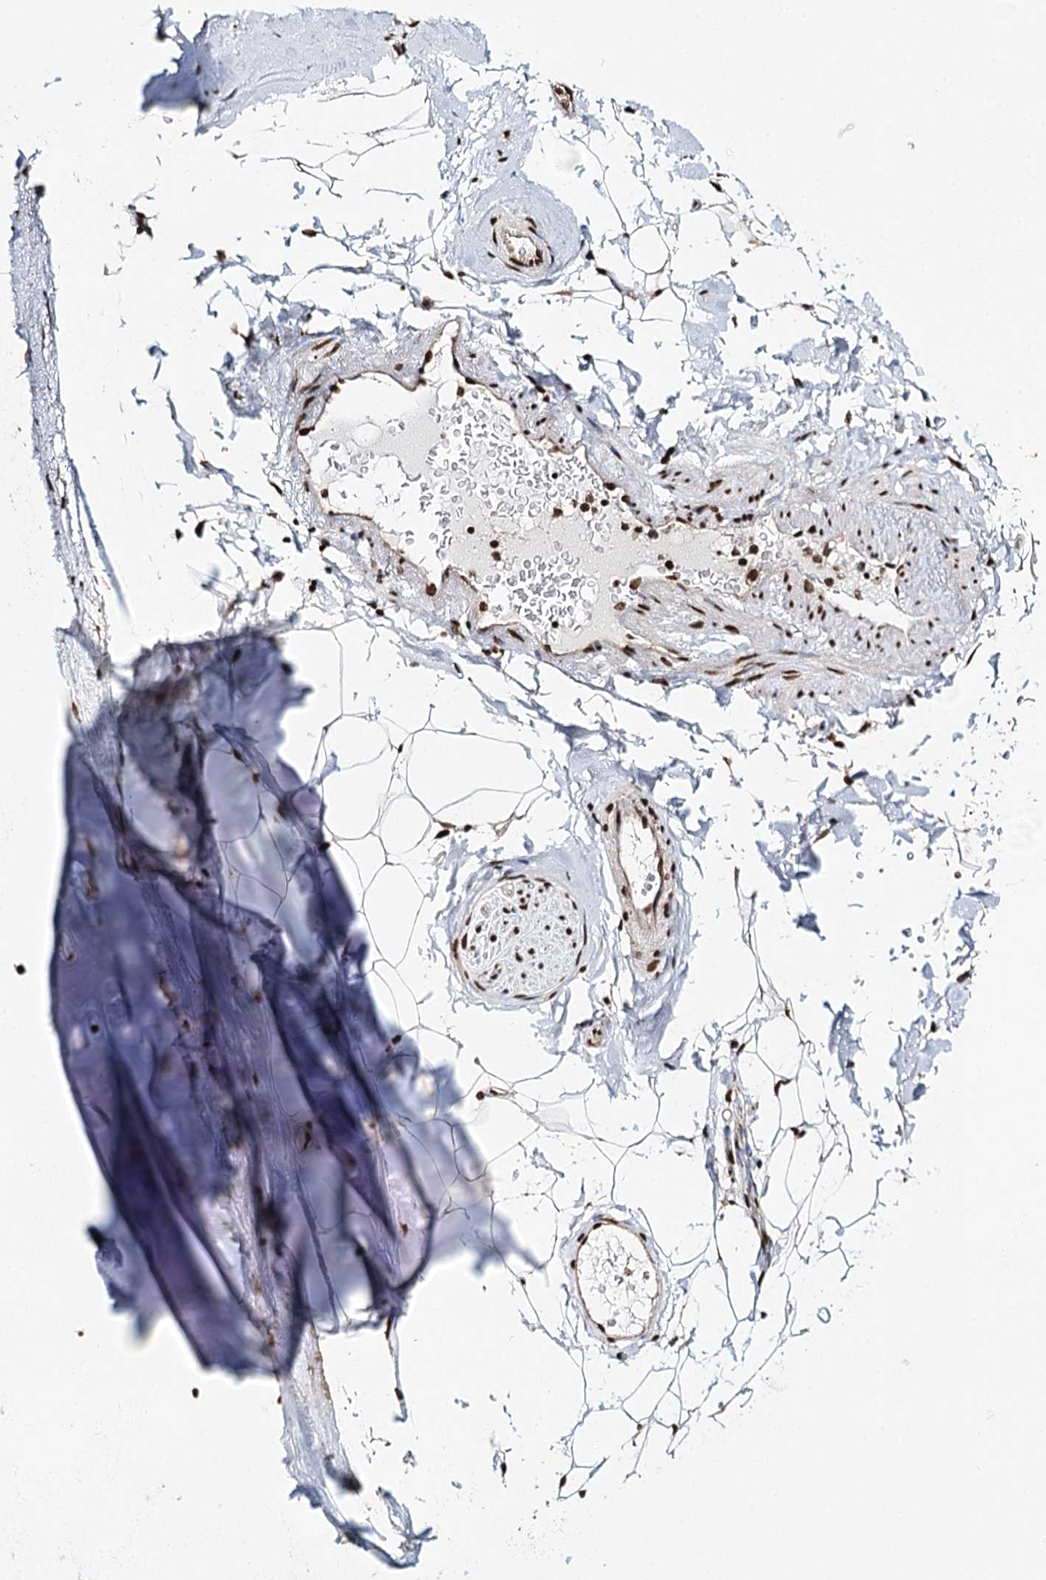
{"staining": {"intensity": "strong", "quantity": ">75%", "location": "nuclear"}, "tissue": "adipose tissue", "cell_type": "Adipocytes", "image_type": "normal", "snomed": [{"axis": "morphology", "description": "Normal tissue, NOS"}, {"axis": "topography", "description": "Cartilage tissue"}, {"axis": "topography", "description": "Bronchus"}], "caption": "An immunohistochemistry image of benign tissue is shown. Protein staining in brown highlights strong nuclear positivity in adipose tissue within adipocytes.", "gene": "RPS27A", "patient": {"sex": "female", "age": 73}}